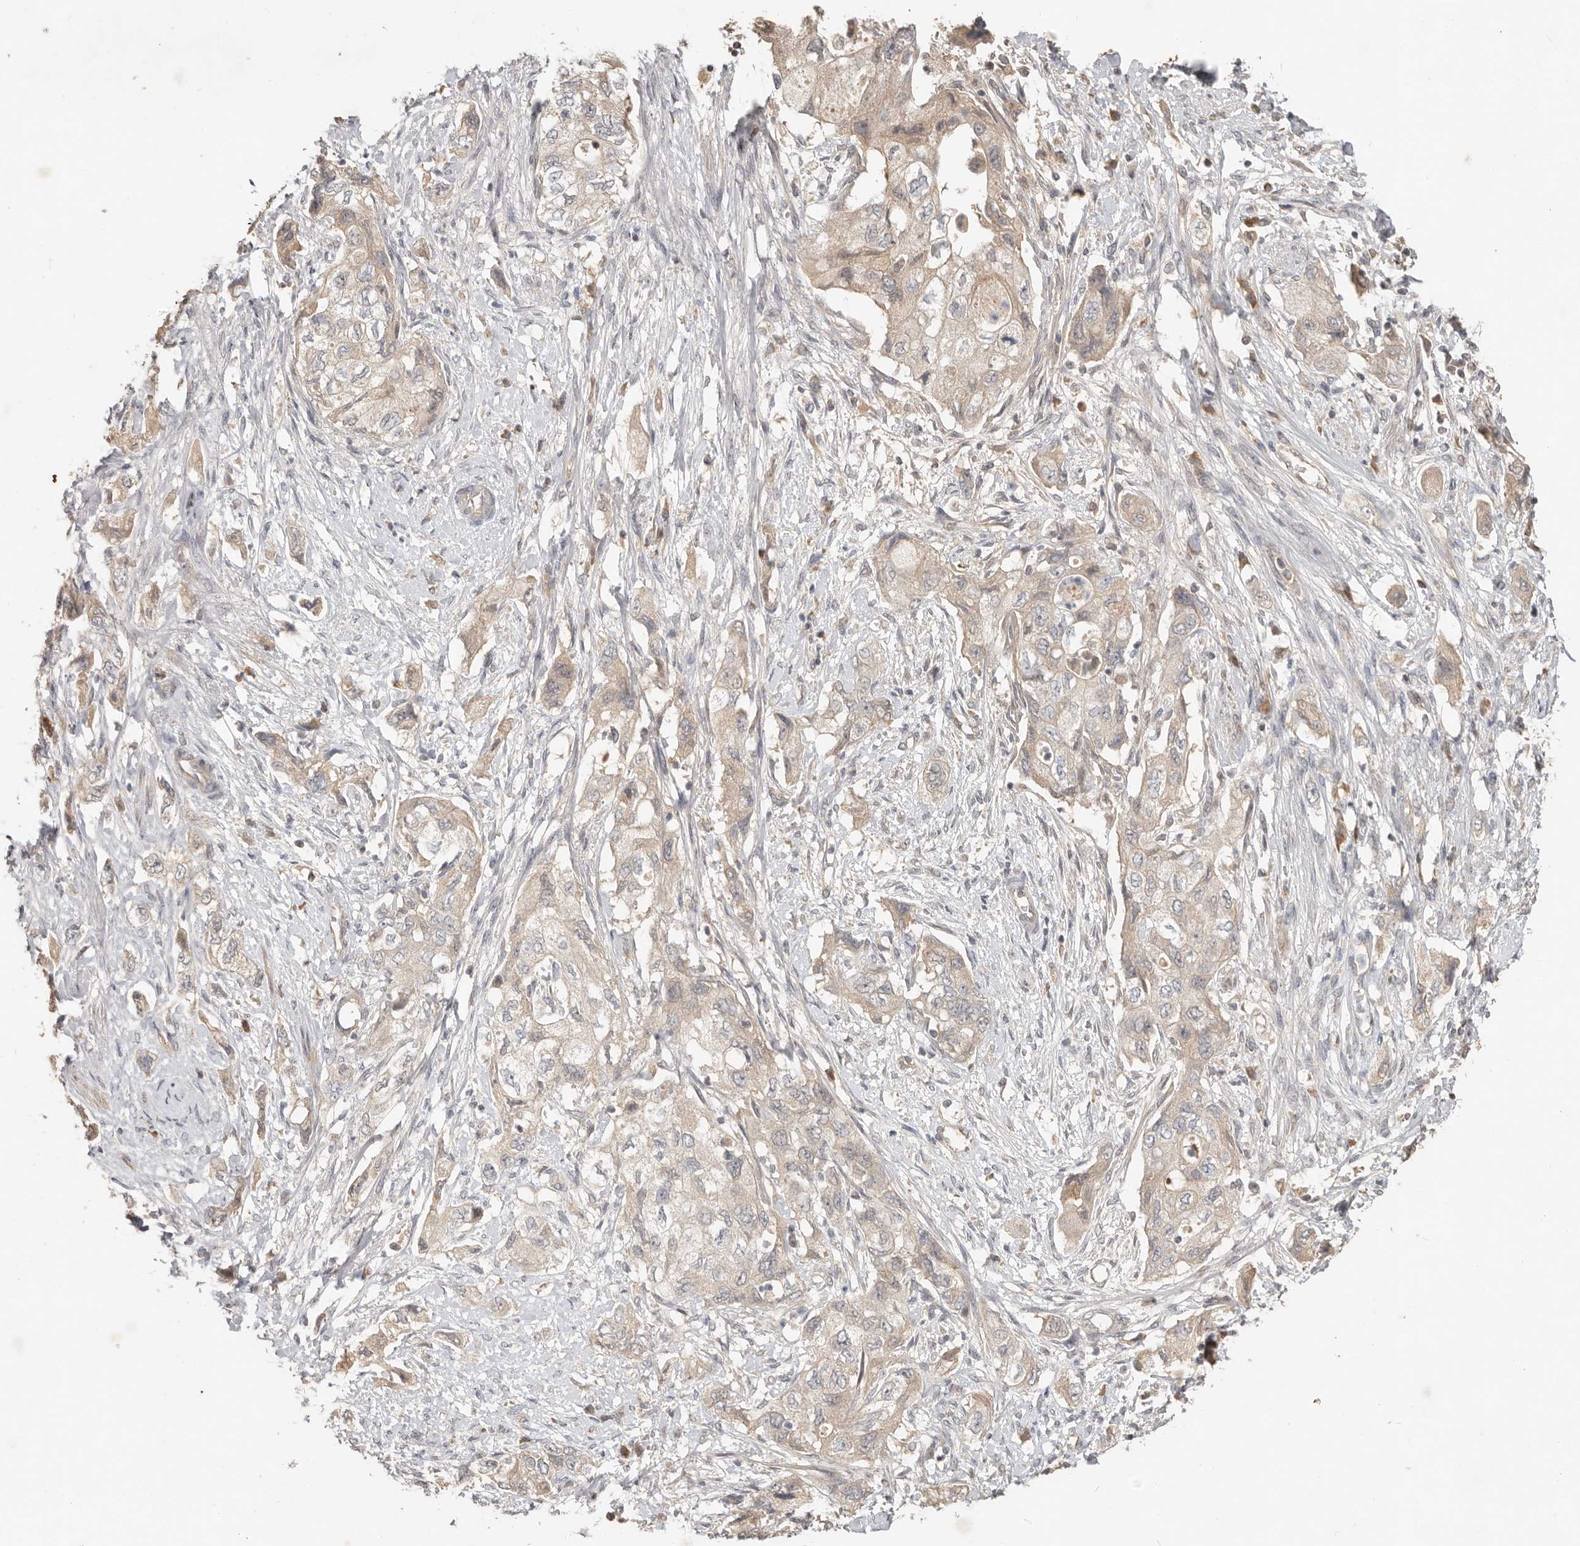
{"staining": {"intensity": "weak", "quantity": ">75%", "location": "cytoplasmic/membranous"}, "tissue": "pancreatic cancer", "cell_type": "Tumor cells", "image_type": "cancer", "snomed": [{"axis": "morphology", "description": "Adenocarcinoma, NOS"}, {"axis": "topography", "description": "Pancreas"}], "caption": "Tumor cells show low levels of weak cytoplasmic/membranous expression in approximately >75% of cells in pancreatic adenocarcinoma.", "gene": "MTFR2", "patient": {"sex": "female", "age": 73}}